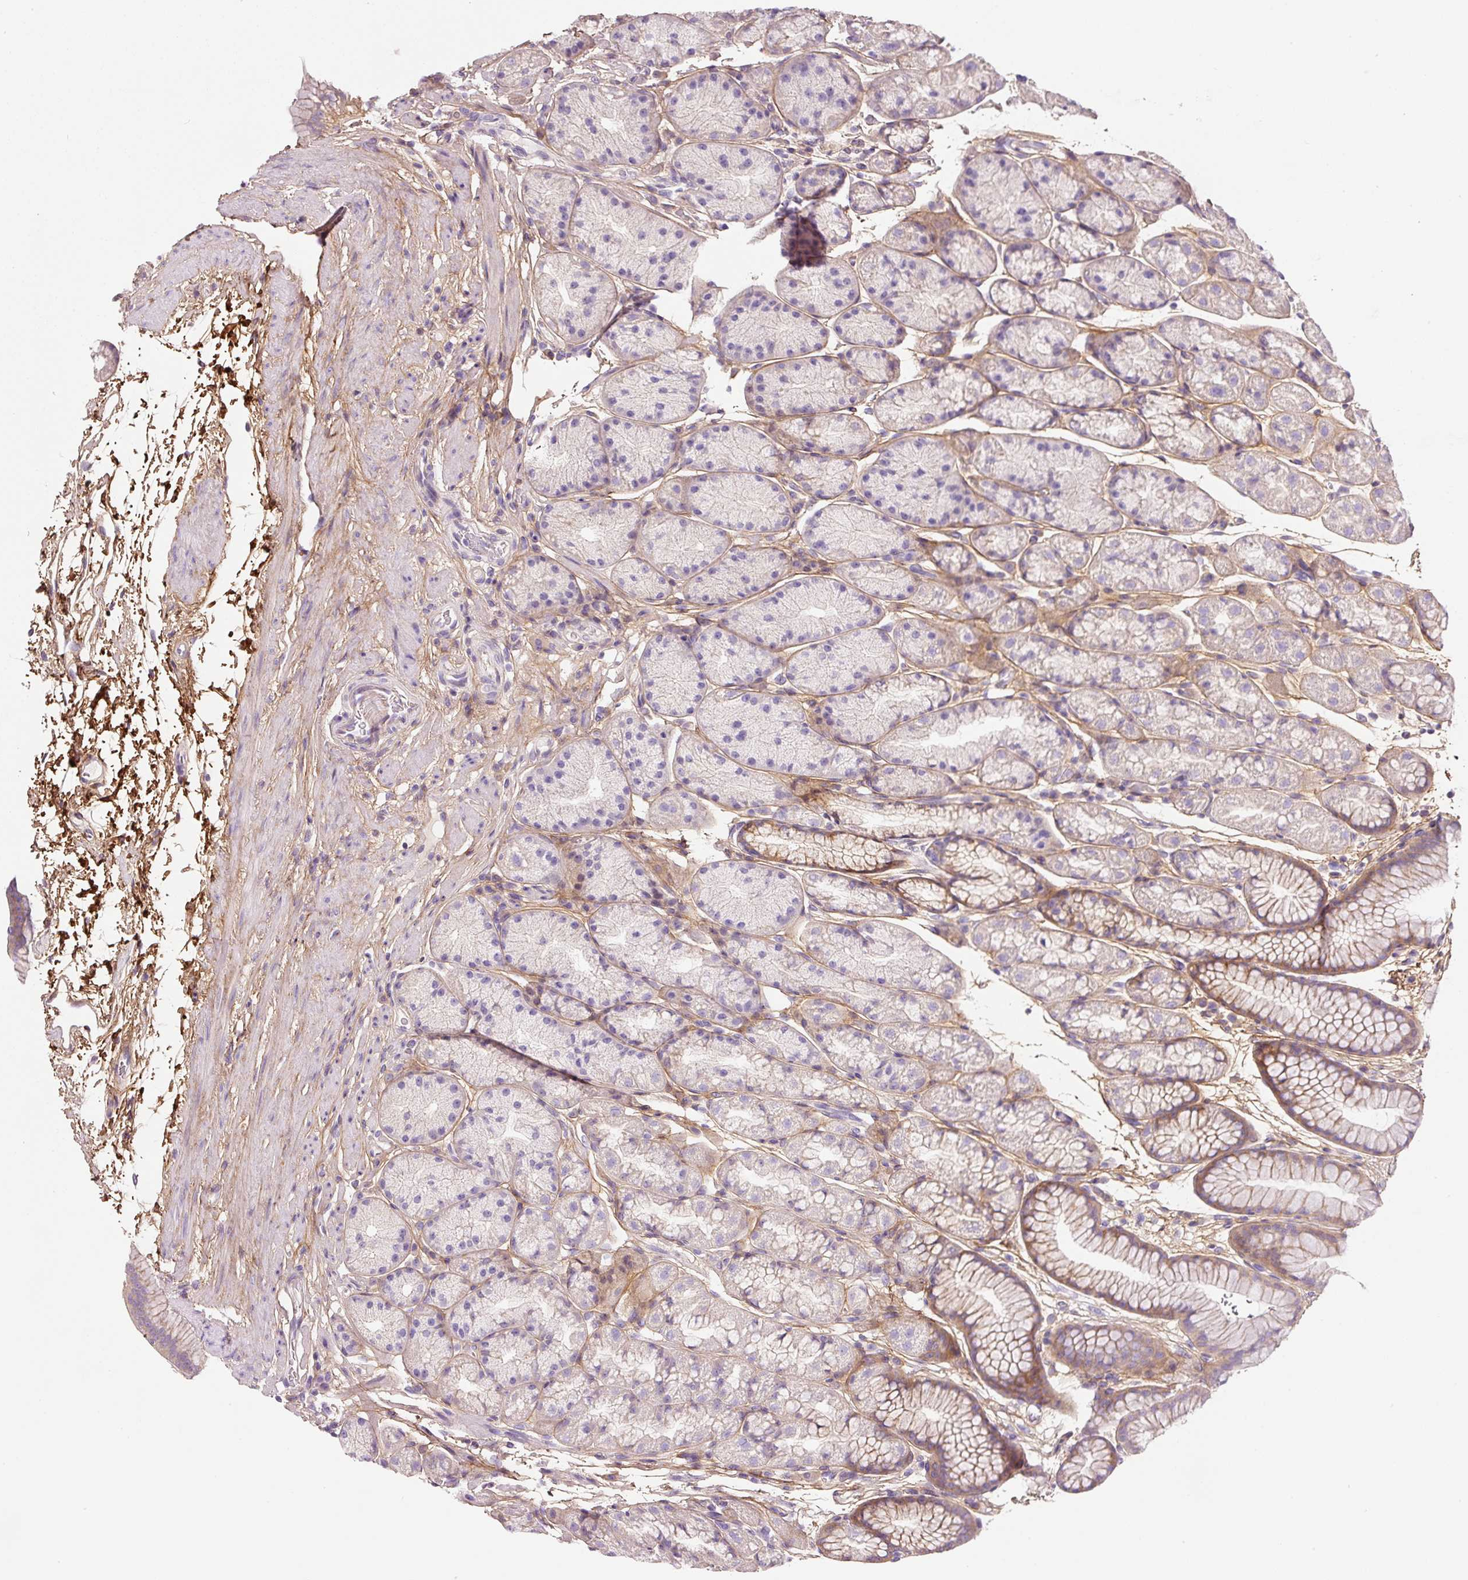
{"staining": {"intensity": "negative", "quantity": "none", "location": "none"}, "tissue": "stomach", "cell_type": "Glandular cells", "image_type": "normal", "snomed": [{"axis": "morphology", "description": "Normal tissue, NOS"}, {"axis": "topography", "description": "Stomach, lower"}], "caption": "Immunohistochemical staining of benign human stomach exhibits no significant staining in glandular cells.", "gene": "SOS2", "patient": {"sex": "male", "age": 67}}